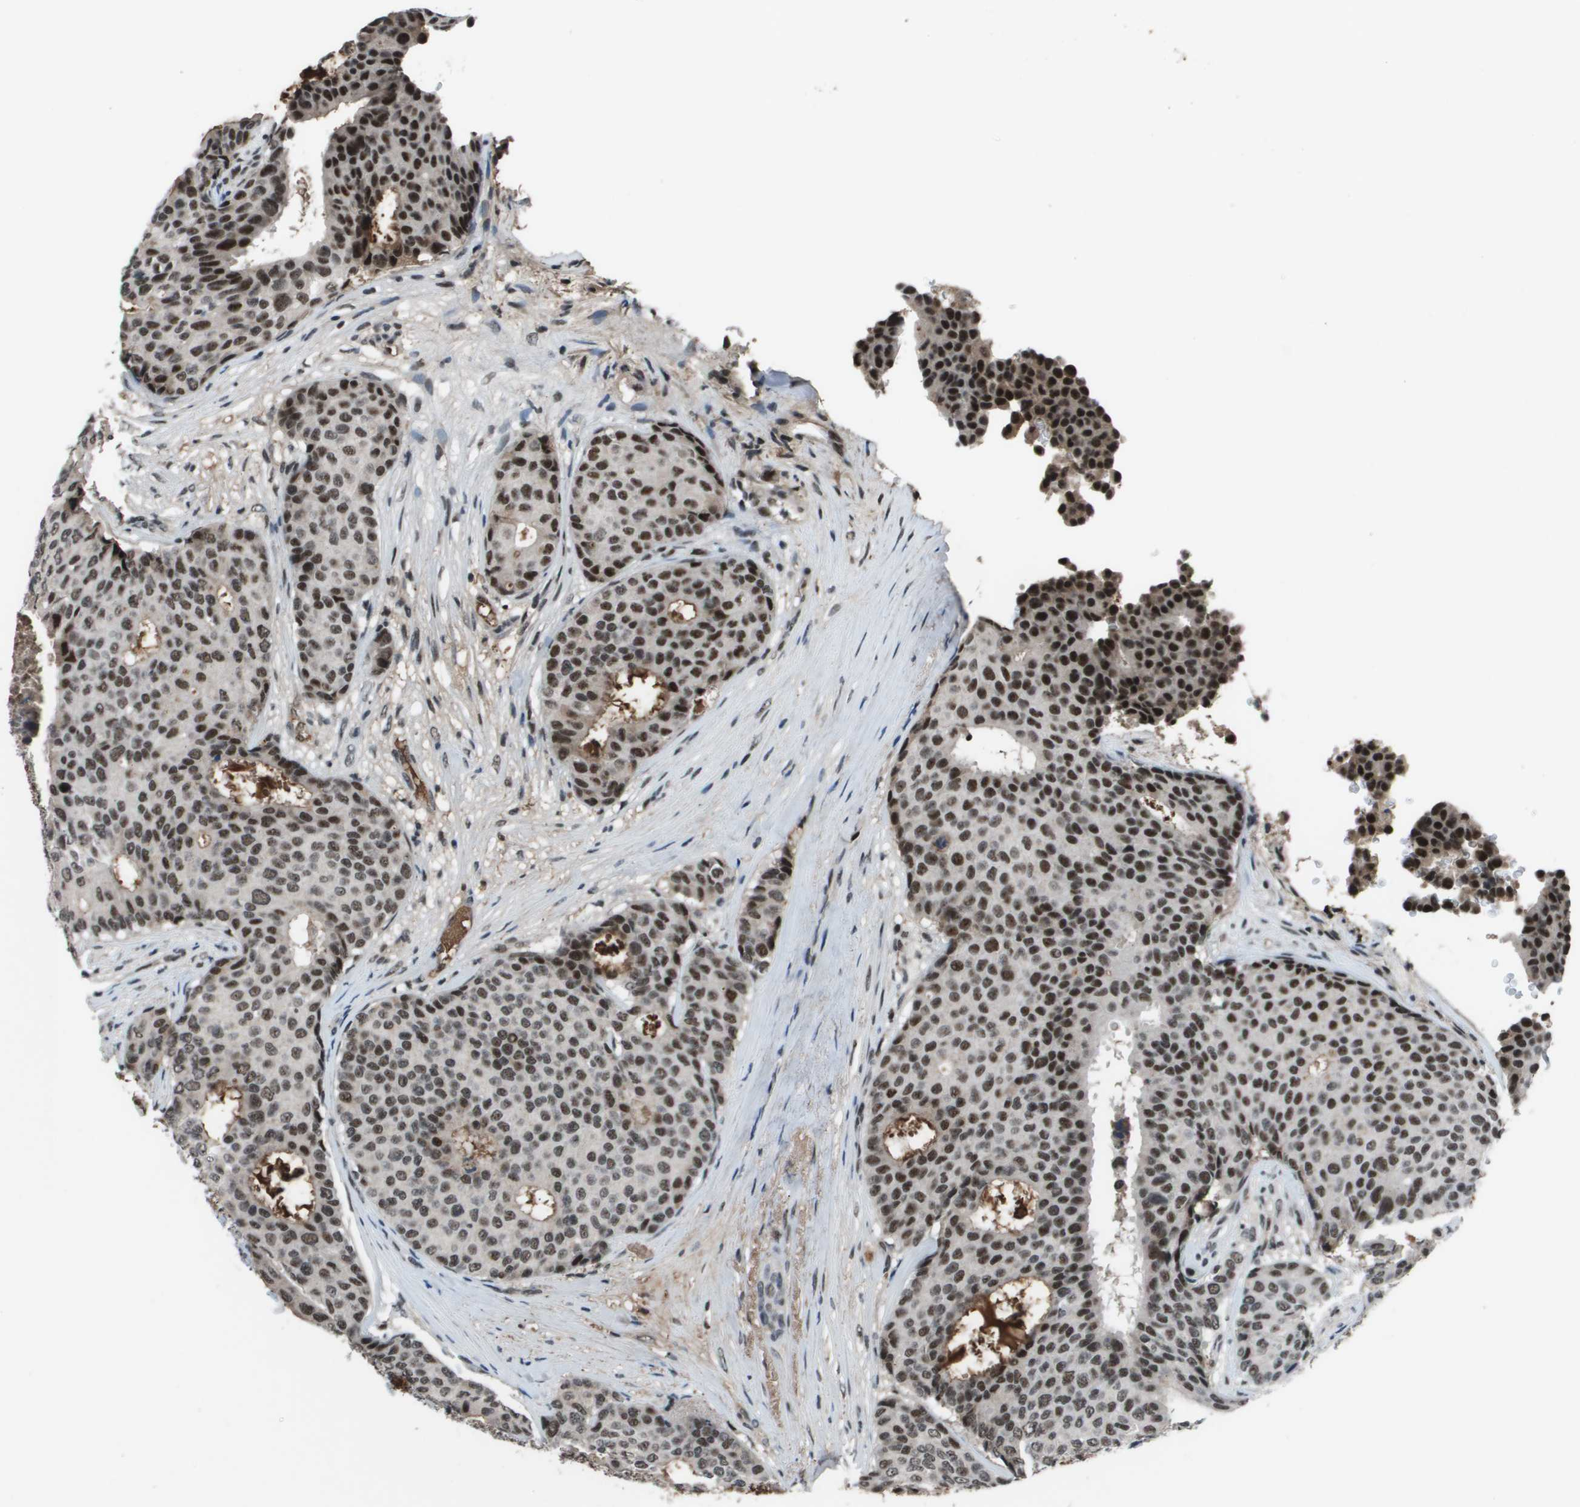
{"staining": {"intensity": "strong", "quantity": ">75%", "location": "nuclear"}, "tissue": "breast cancer", "cell_type": "Tumor cells", "image_type": "cancer", "snomed": [{"axis": "morphology", "description": "Duct carcinoma"}, {"axis": "topography", "description": "Breast"}], "caption": "This photomicrograph displays immunohistochemistry staining of human breast cancer (invasive ductal carcinoma), with high strong nuclear staining in approximately >75% of tumor cells.", "gene": "THRAP3", "patient": {"sex": "female", "age": 75}}